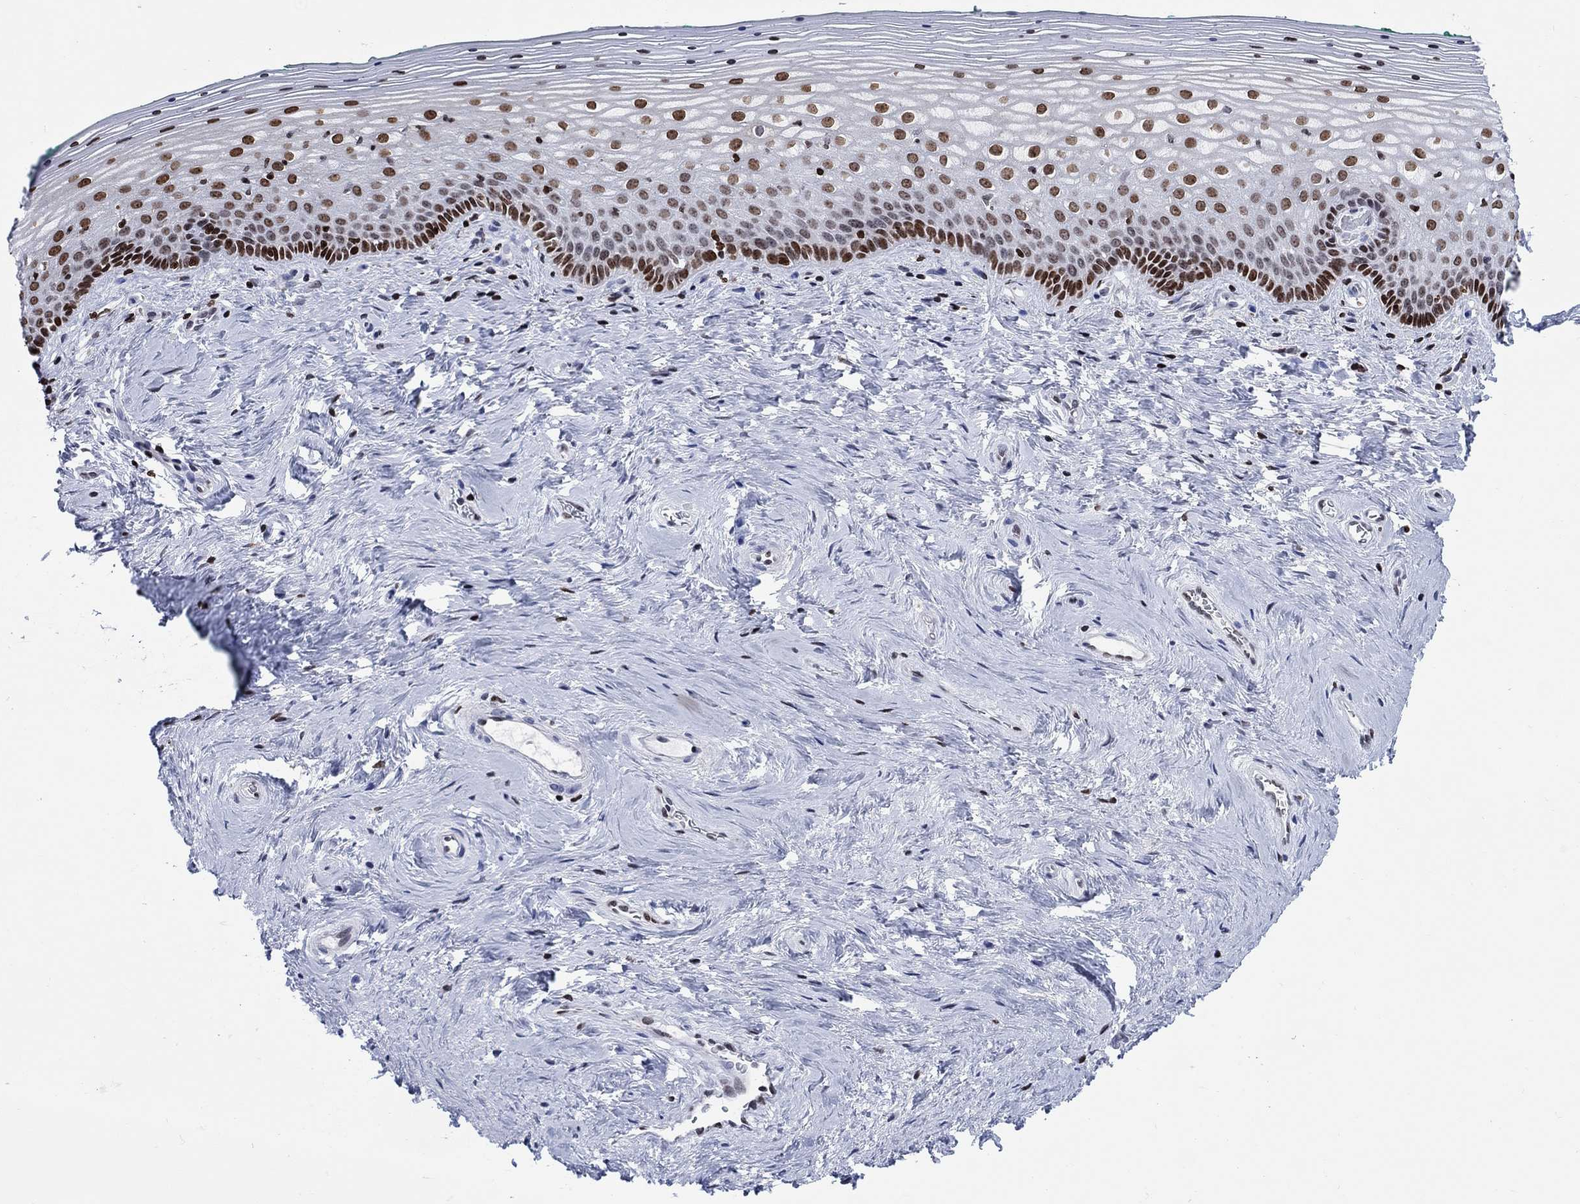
{"staining": {"intensity": "strong", "quantity": "25%-75%", "location": "nuclear"}, "tissue": "vagina", "cell_type": "Squamous epithelial cells", "image_type": "normal", "snomed": [{"axis": "morphology", "description": "Normal tissue, NOS"}, {"axis": "topography", "description": "Vagina"}], "caption": "A brown stain highlights strong nuclear expression of a protein in squamous epithelial cells of unremarkable human vagina. Using DAB (3,3'-diaminobenzidine) (brown) and hematoxylin (blue) stains, captured at high magnification using brightfield microscopy.", "gene": "HMGA1", "patient": {"sex": "female", "age": 45}}